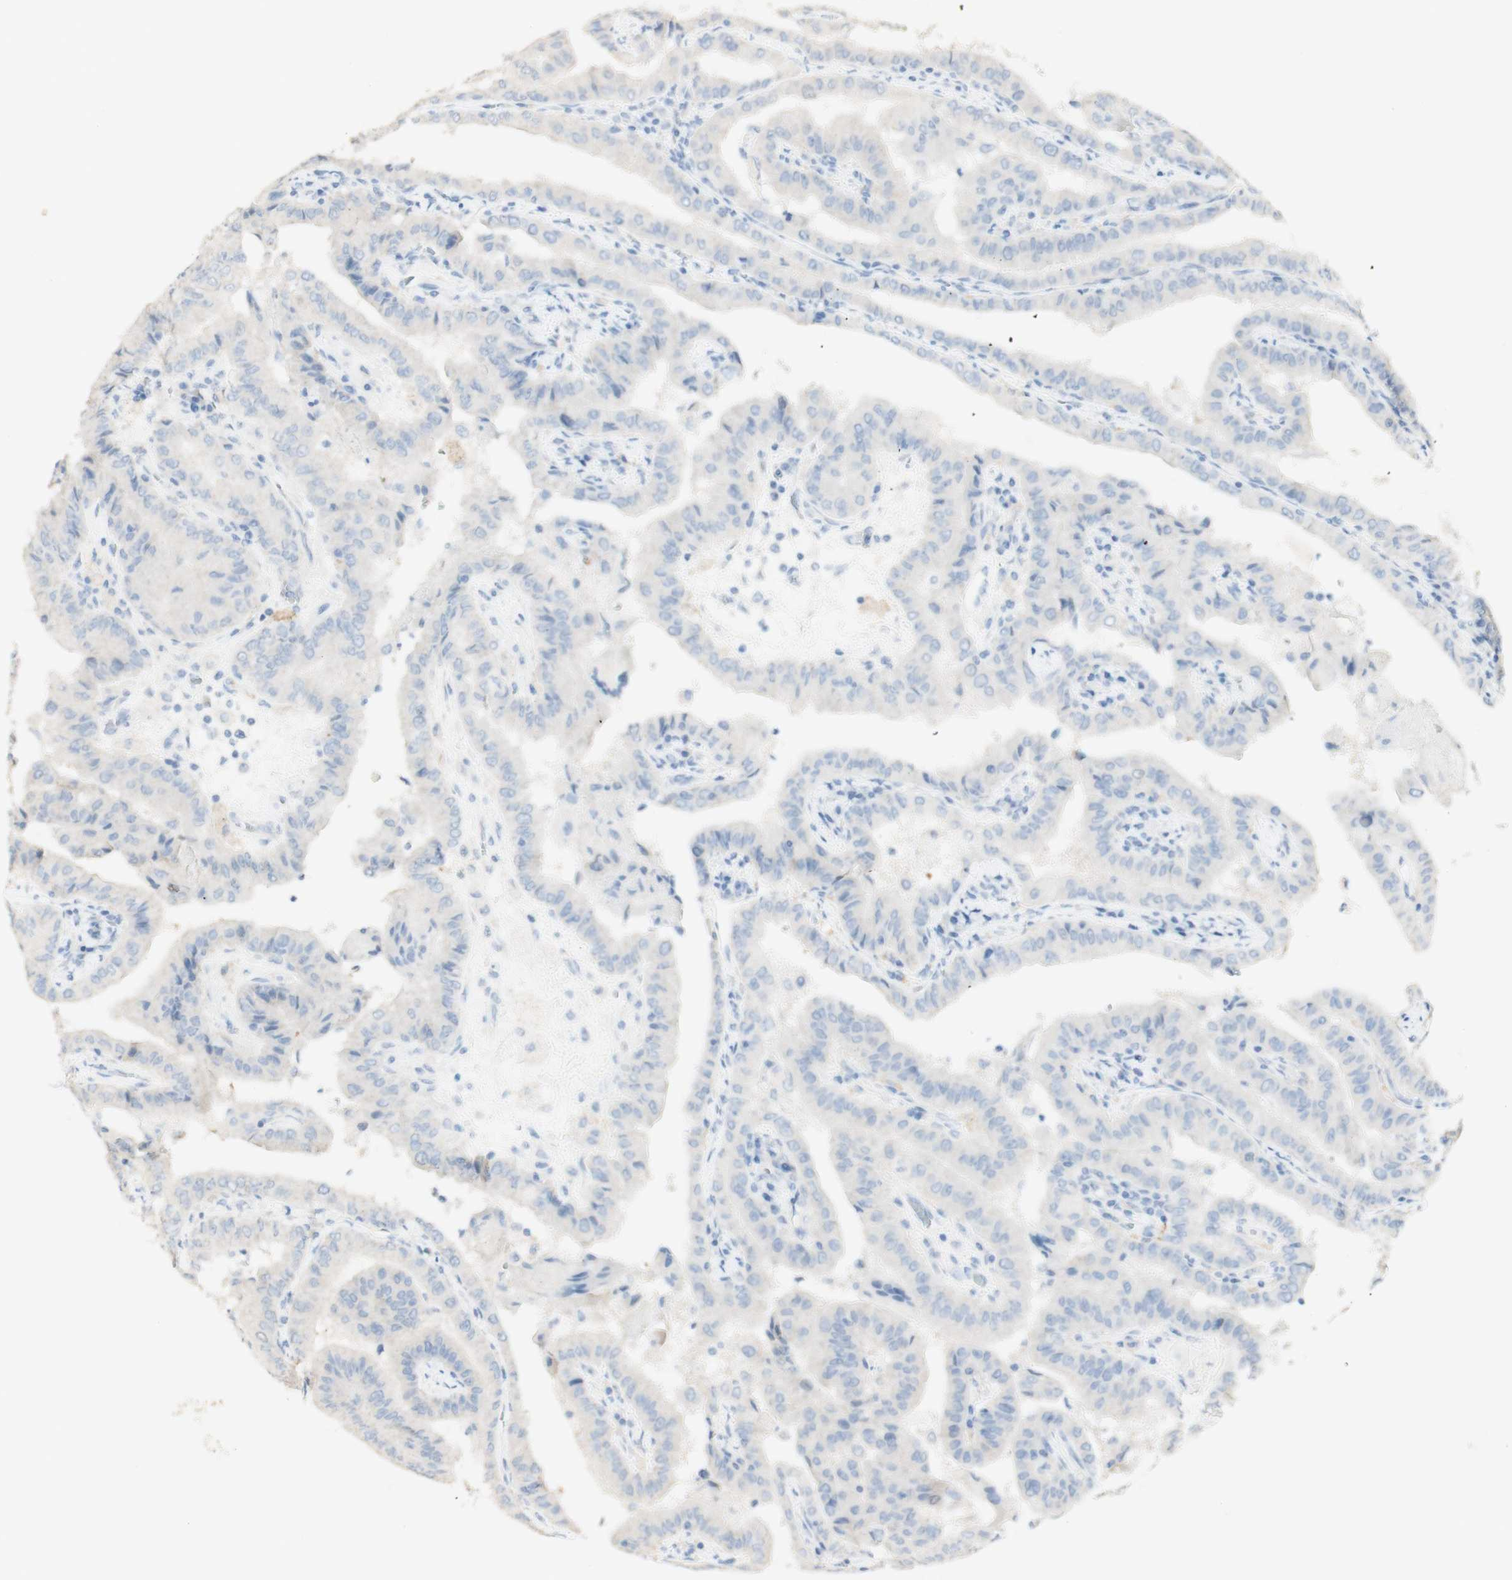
{"staining": {"intensity": "negative", "quantity": "none", "location": "none"}, "tissue": "thyroid cancer", "cell_type": "Tumor cells", "image_type": "cancer", "snomed": [{"axis": "morphology", "description": "Papillary adenocarcinoma, NOS"}, {"axis": "topography", "description": "Thyroid gland"}], "caption": "Tumor cells are negative for protein expression in human thyroid cancer (papillary adenocarcinoma).", "gene": "ART3", "patient": {"sex": "male", "age": 33}}